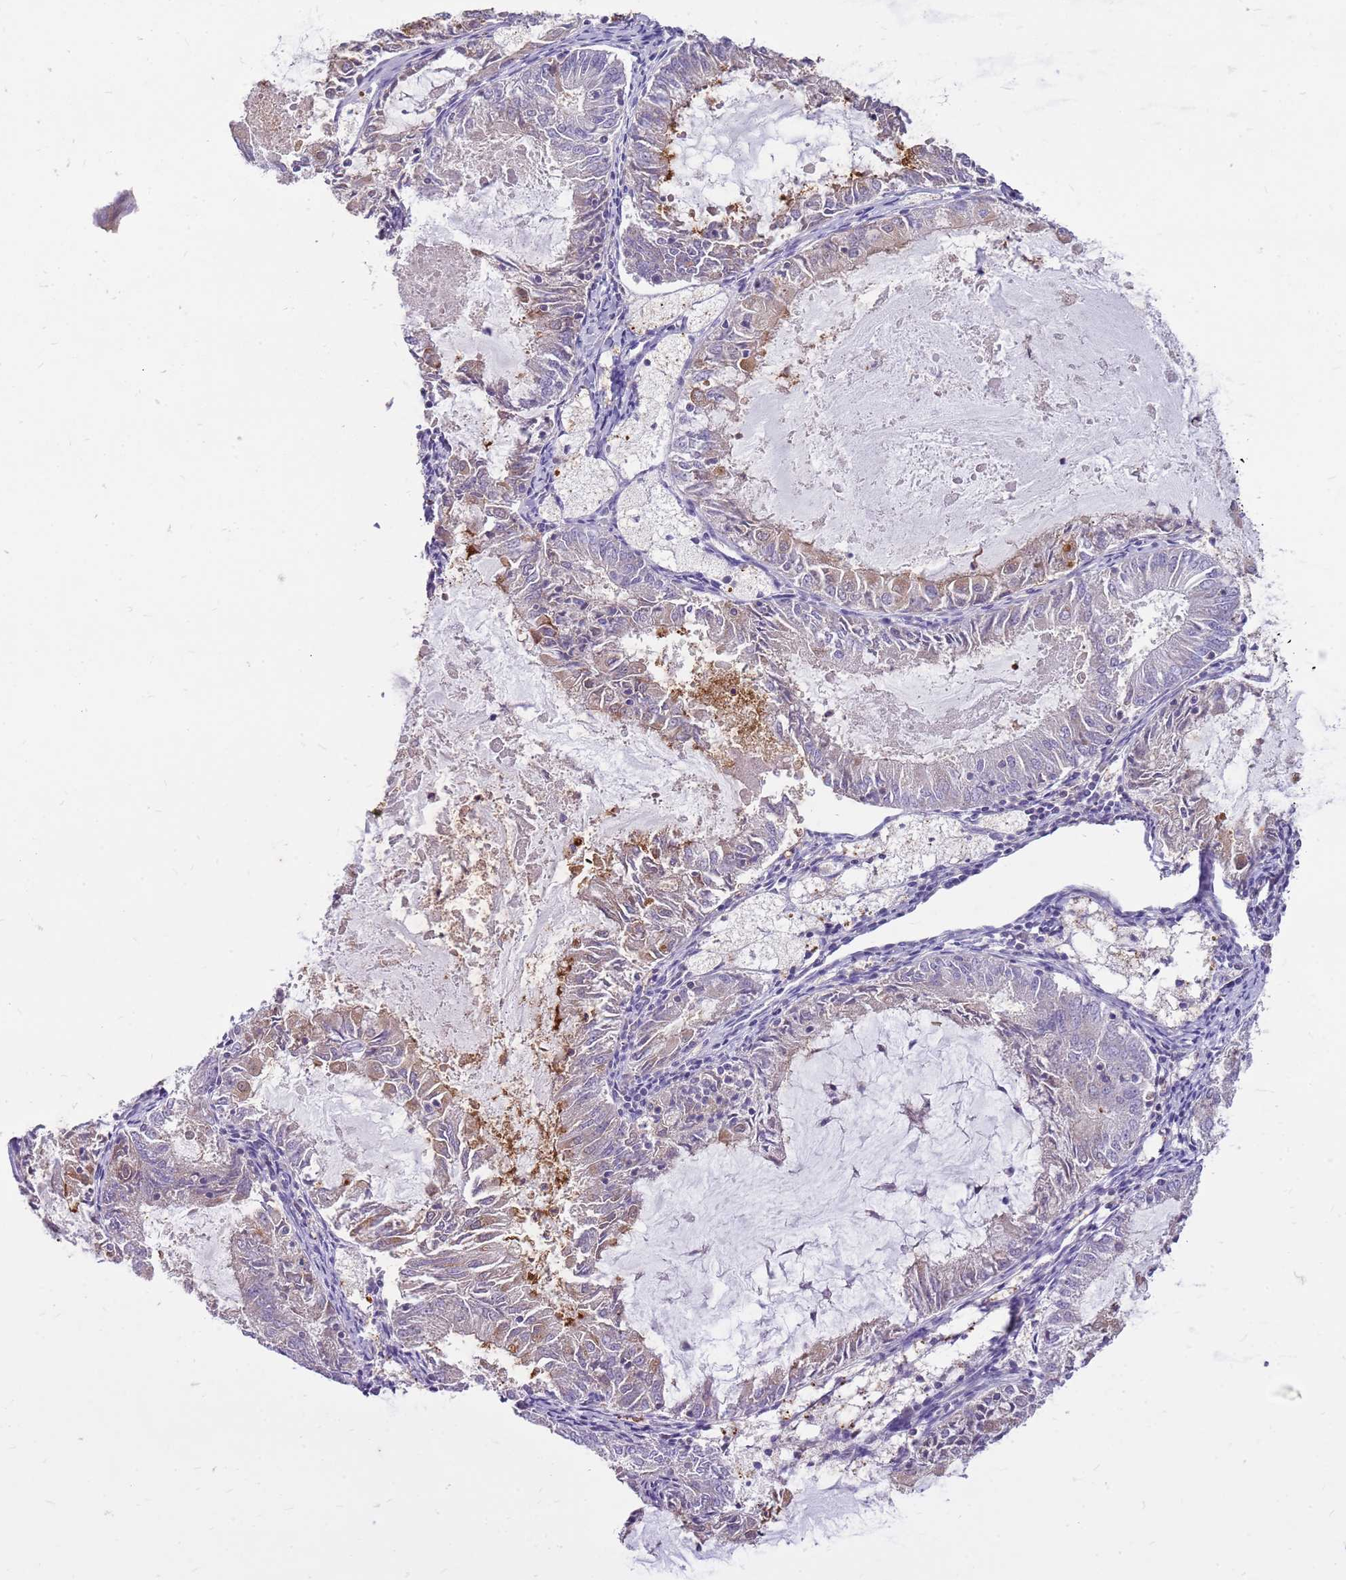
{"staining": {"intensity": "weak", "quantity": "<25%", "location": "cytoplasmic/membranous"}, "tissue": "endometrial cancer", "cell_type": "Tumor cells", "image_type": "cancer", "snomed": [{"axis": "morphology", "description": "Adenocarcinoma, NOS"}, {"axis": "topography", "description": "Endometrium"}], "caption": "Endometrial adenocarcinoma stained for a protein using immunohistochemistry displays no positivity tumor cells.", "gene": "WDR90", "patient": {"sex": "female", "age": 57}}